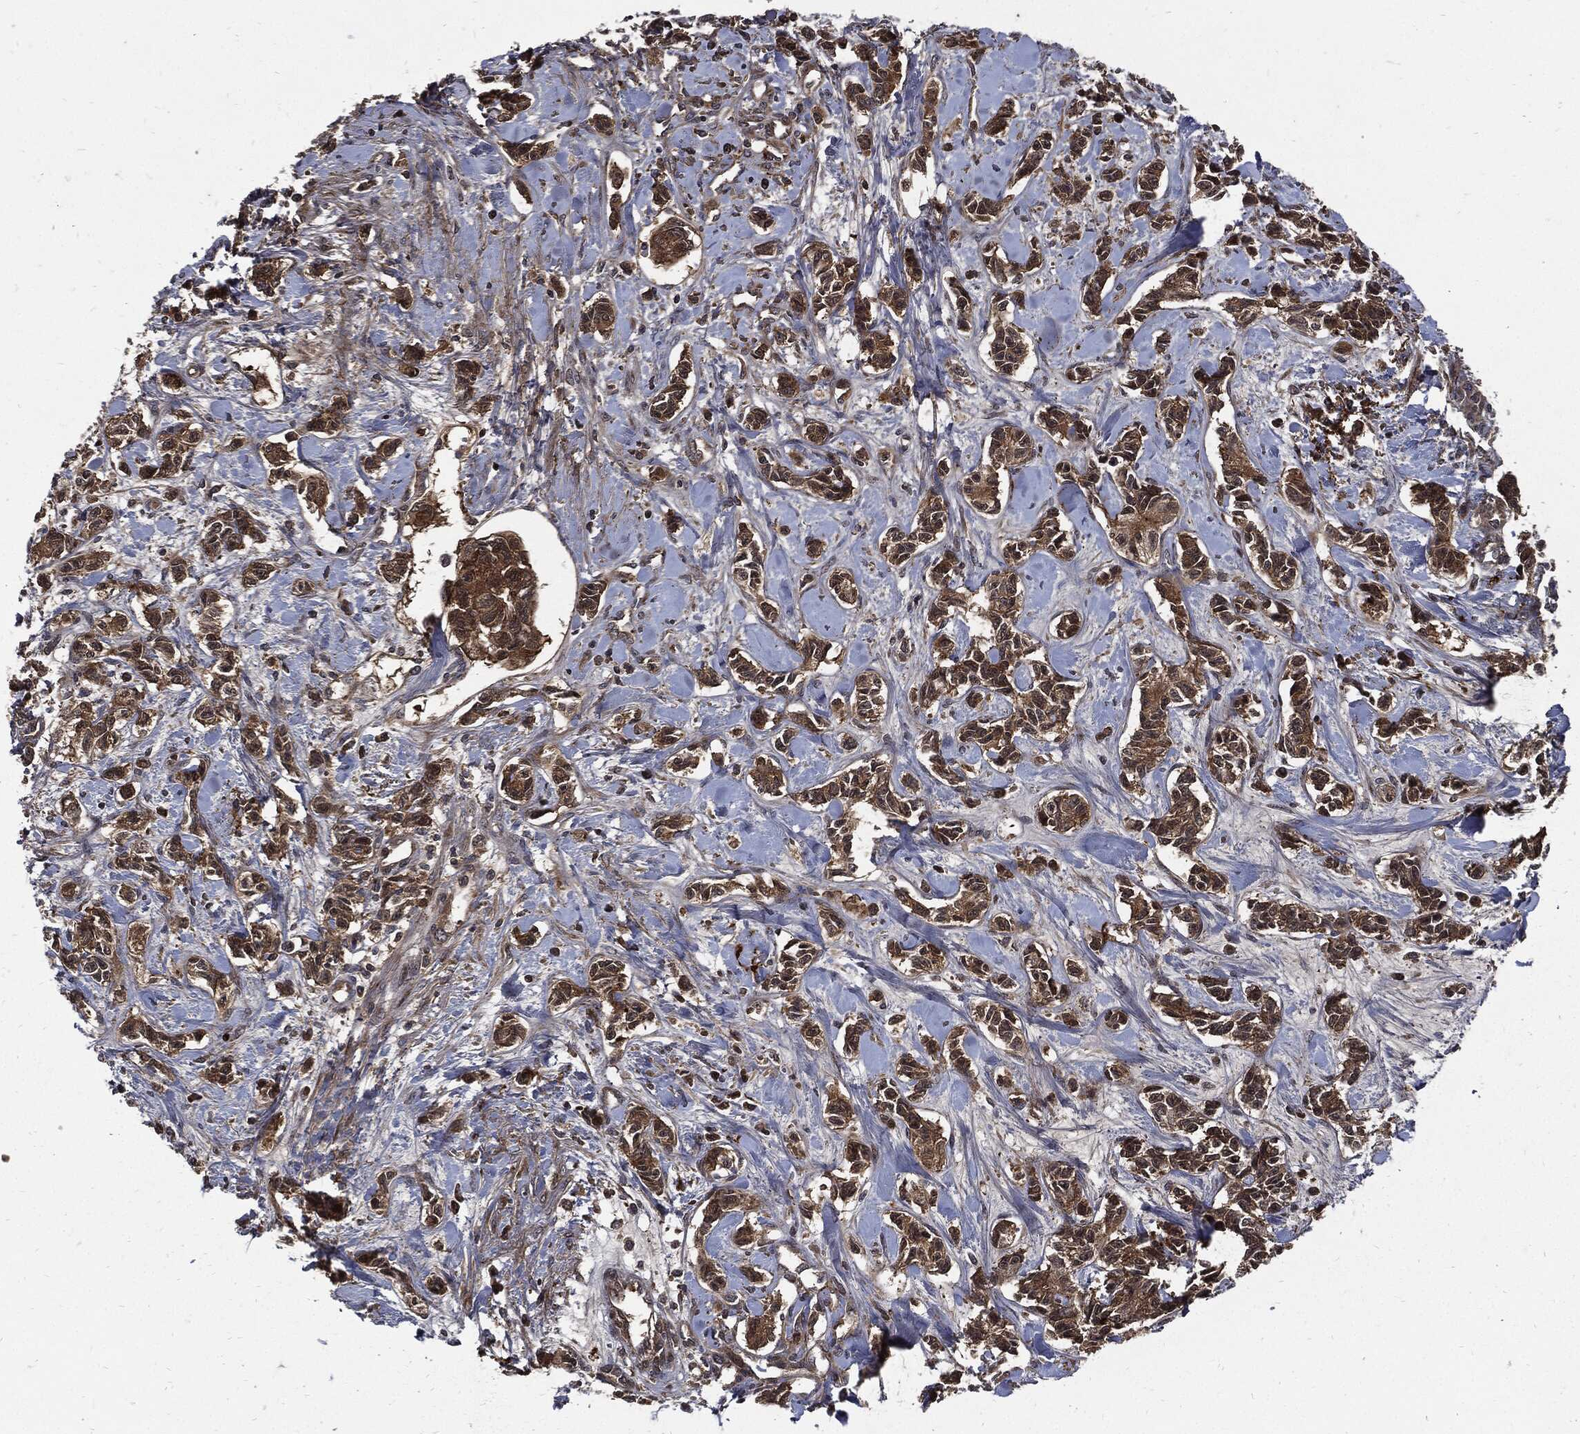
{"staining": {"intensity": "strong", "quantity": "<25%", "location": "cytoplasmic/membranous"}, "tissue": "carcinoid", "cell_type": "Tumor cells", "image_type": "cancer", "snomed": [{"axis": "morphology", "description": "Carcinoid, malignant, NOS"}, {"axis": "topography", "description": "Kidney"}], "caption": "Strong cytoplasmic/membranous expression for a protein is appreciated in approximately <25% of tumor cells of carcinoid using immunohistochemistry (IHC).", "gene": "CLU", "patient": {"sex": "female", "age": 41}}